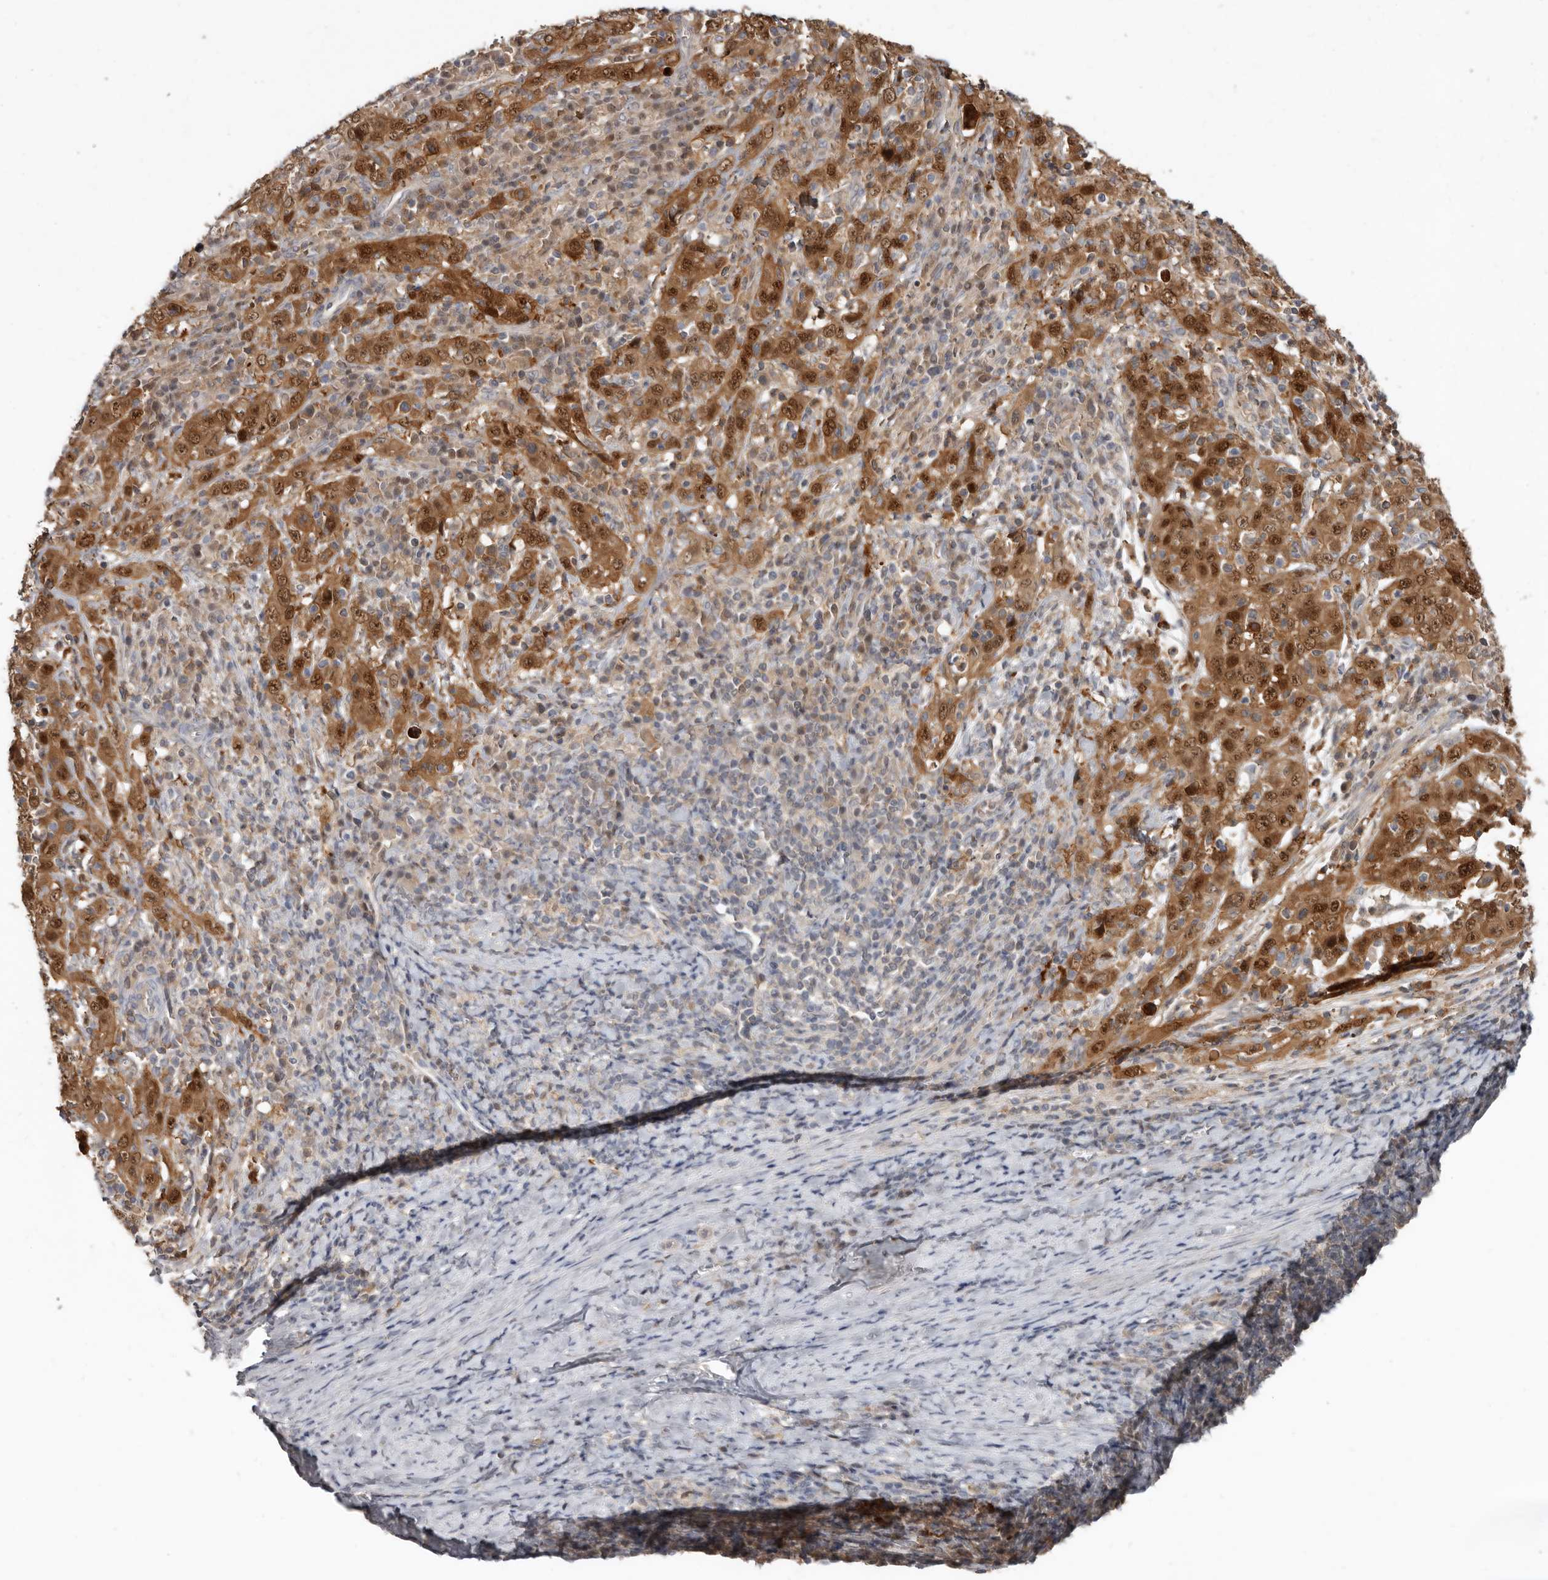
{"staining": {"intensity": "moderate", "quantity": ">75%", "location": "cytoplasmic/membranous,nuclear"}, "tissue": "cervical cancer", "cell_type": "Tumor cells", "image_type": "cancer", "snomed": [{"axis": "morphology", "description": "Squamous cell carcinoma, NOS"}, {"axis": "topography", "description": "Cervix"}], "caption": "Tumor cells reveal medium levels of moderate cytoplasmic/membranous and nuclear positivity in approximately >75% of cells in cervical squamous cell carcinoma. Using DAB (3,3'-diaminobenzidine) (brown) and hematoxylin (blue) stains, captured at high magnification using brightfield microscopy.", "gene": "RBKS", "patient": {"sex": "female", "age": 46}}